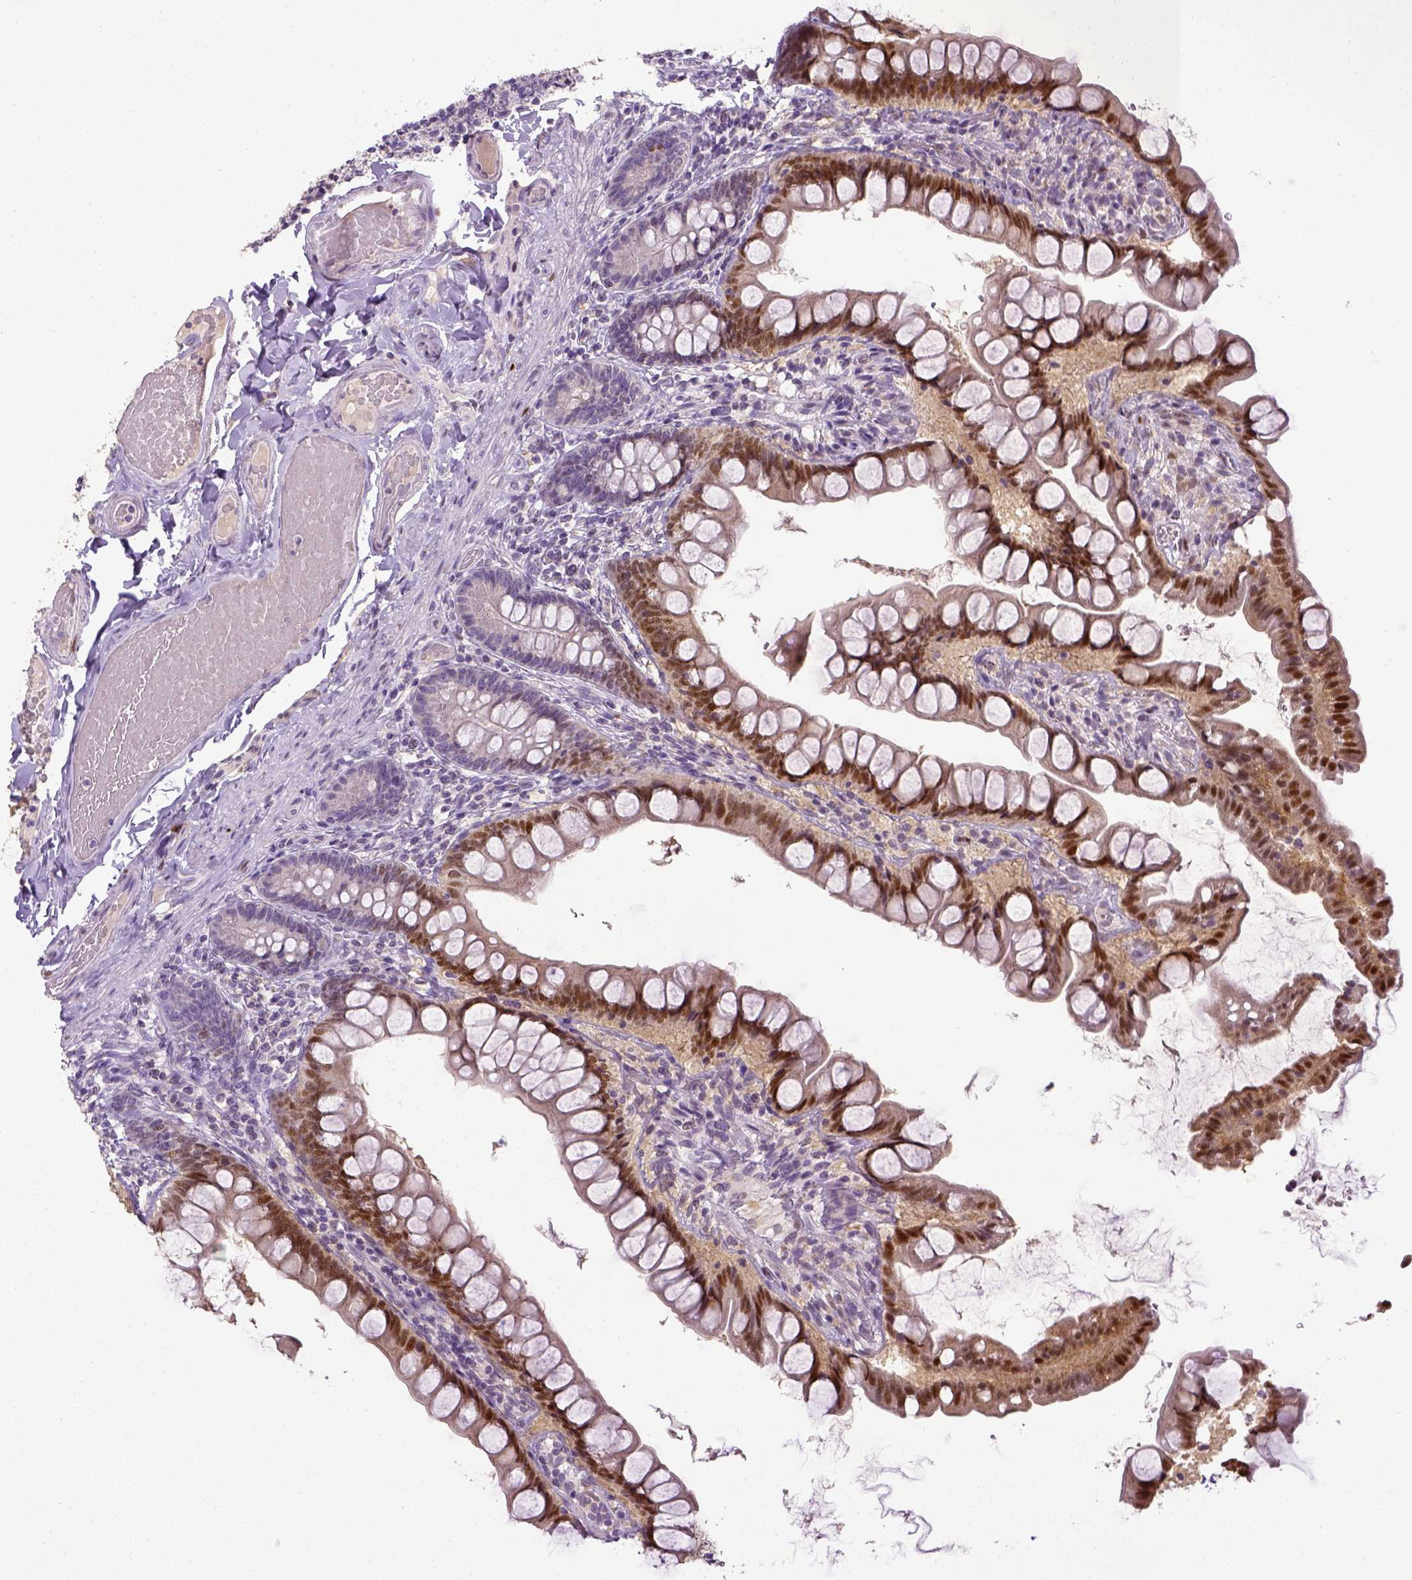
{"staining": {"intensity": "moderate", "quantity": ">75%", "location": "nuclear"}, "tissue": "small intestine", "cell_type": "Glandular cells", "image_type": "normal", "snomed": [{"axis": "morphology", "description": "Normal tissue, NOS"}, {"axis": "topography", "description": "Small intestine"}], "caption": "Unremarkable small intestine displays moderate nuclear expression in about >75% of glandular cells.", "gene": "CDKN1A", "patient": {"sex": "male", "age": 70}}